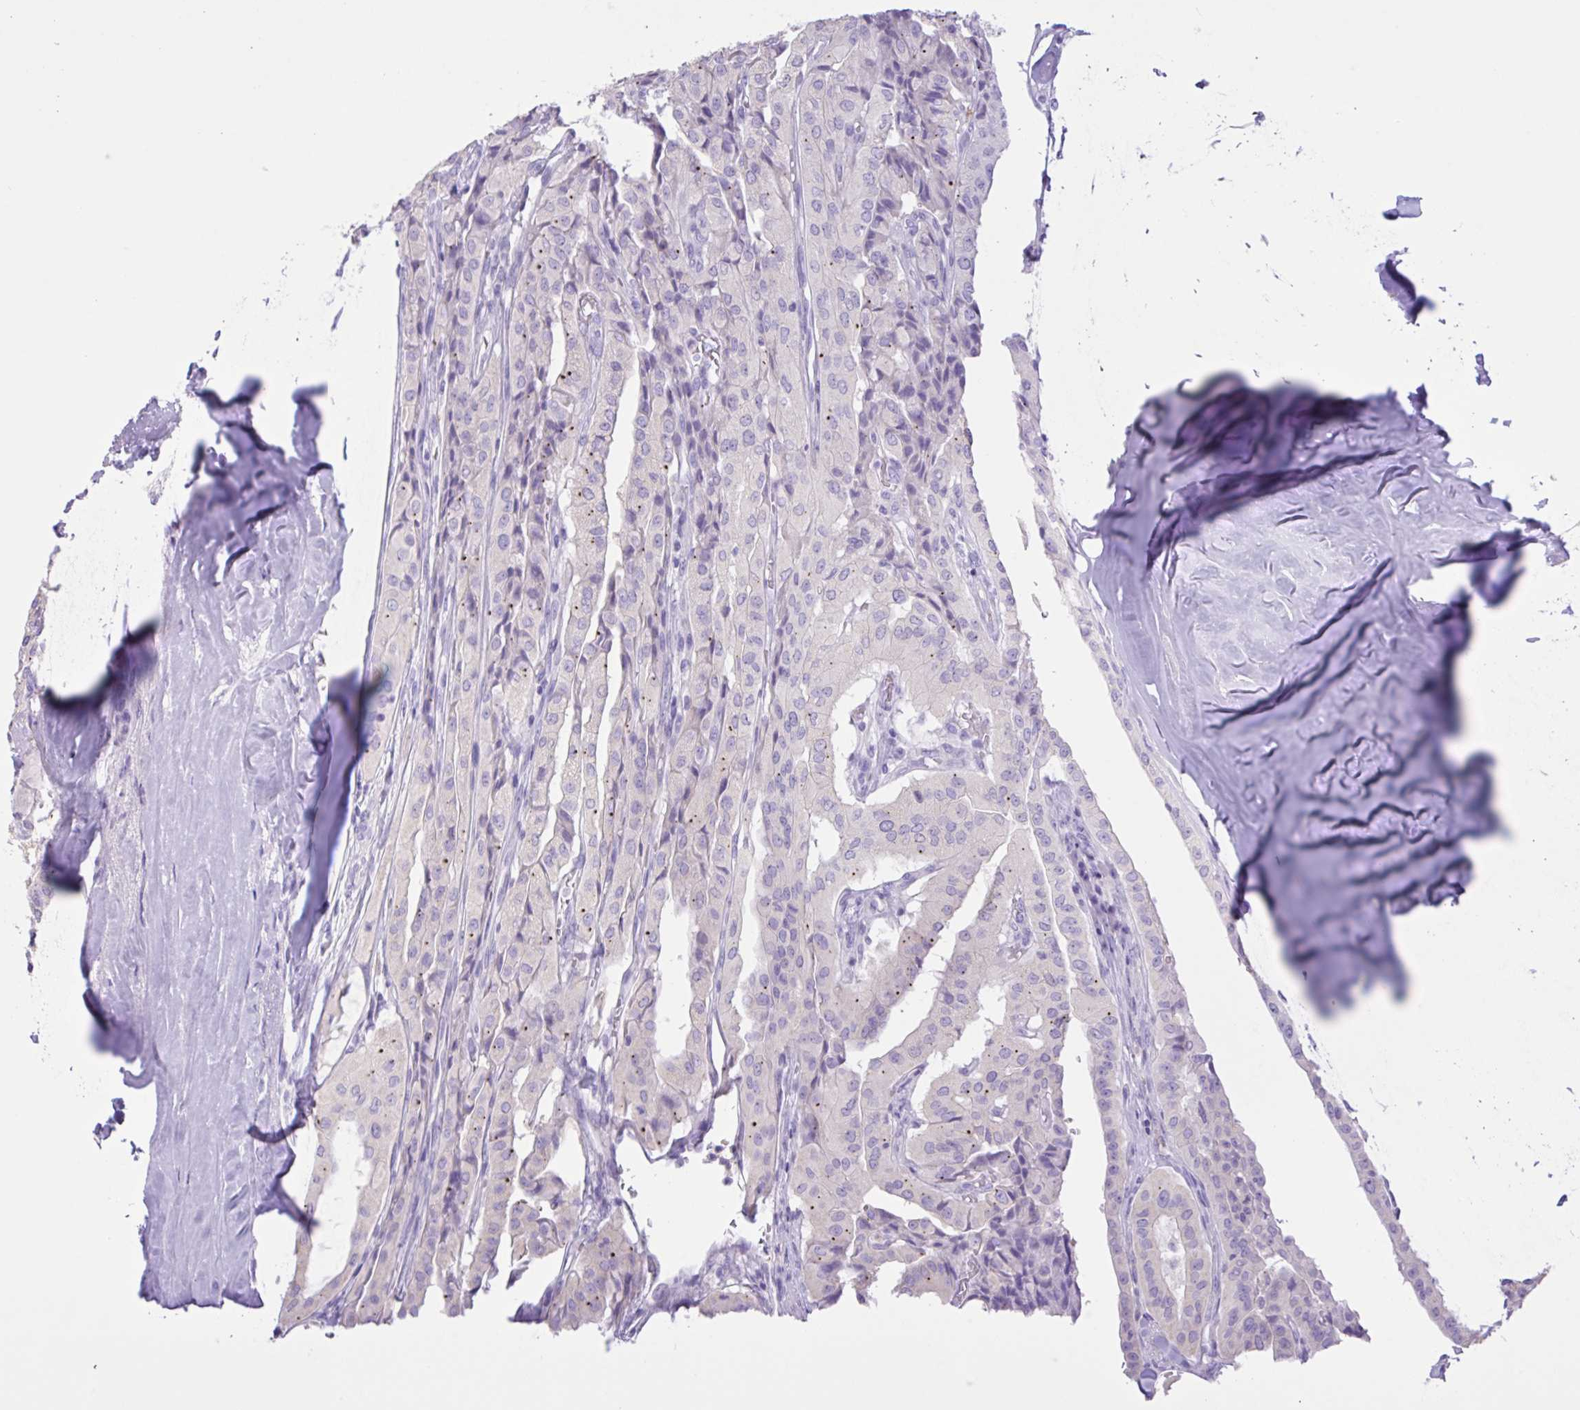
{"staining": {"intensity": "negative", "quantity": "none", "location": "none"}, "tissue": "thyroid cancer", "cell_type": "Tumor cells", "image_type": "cancer", "snomed": [{"axis": "morphology", "description": "Papillary adenocarcinoma, NOS"}, {"axis": "topography", "description": "Thyroid gland"}], "caption": "Immunohistochemistry (IHC) of human thyroid cancer (papillary adenocarcinoma) demonstrates no positivity in tumor cells. (DAB (3,3'-diaminobenzidine) immunohistochemistry (IHC) visualized using brightfield microscopy, high magnification).", "gene": "CST11", "patient": {"sex": "female", "age": 59}}